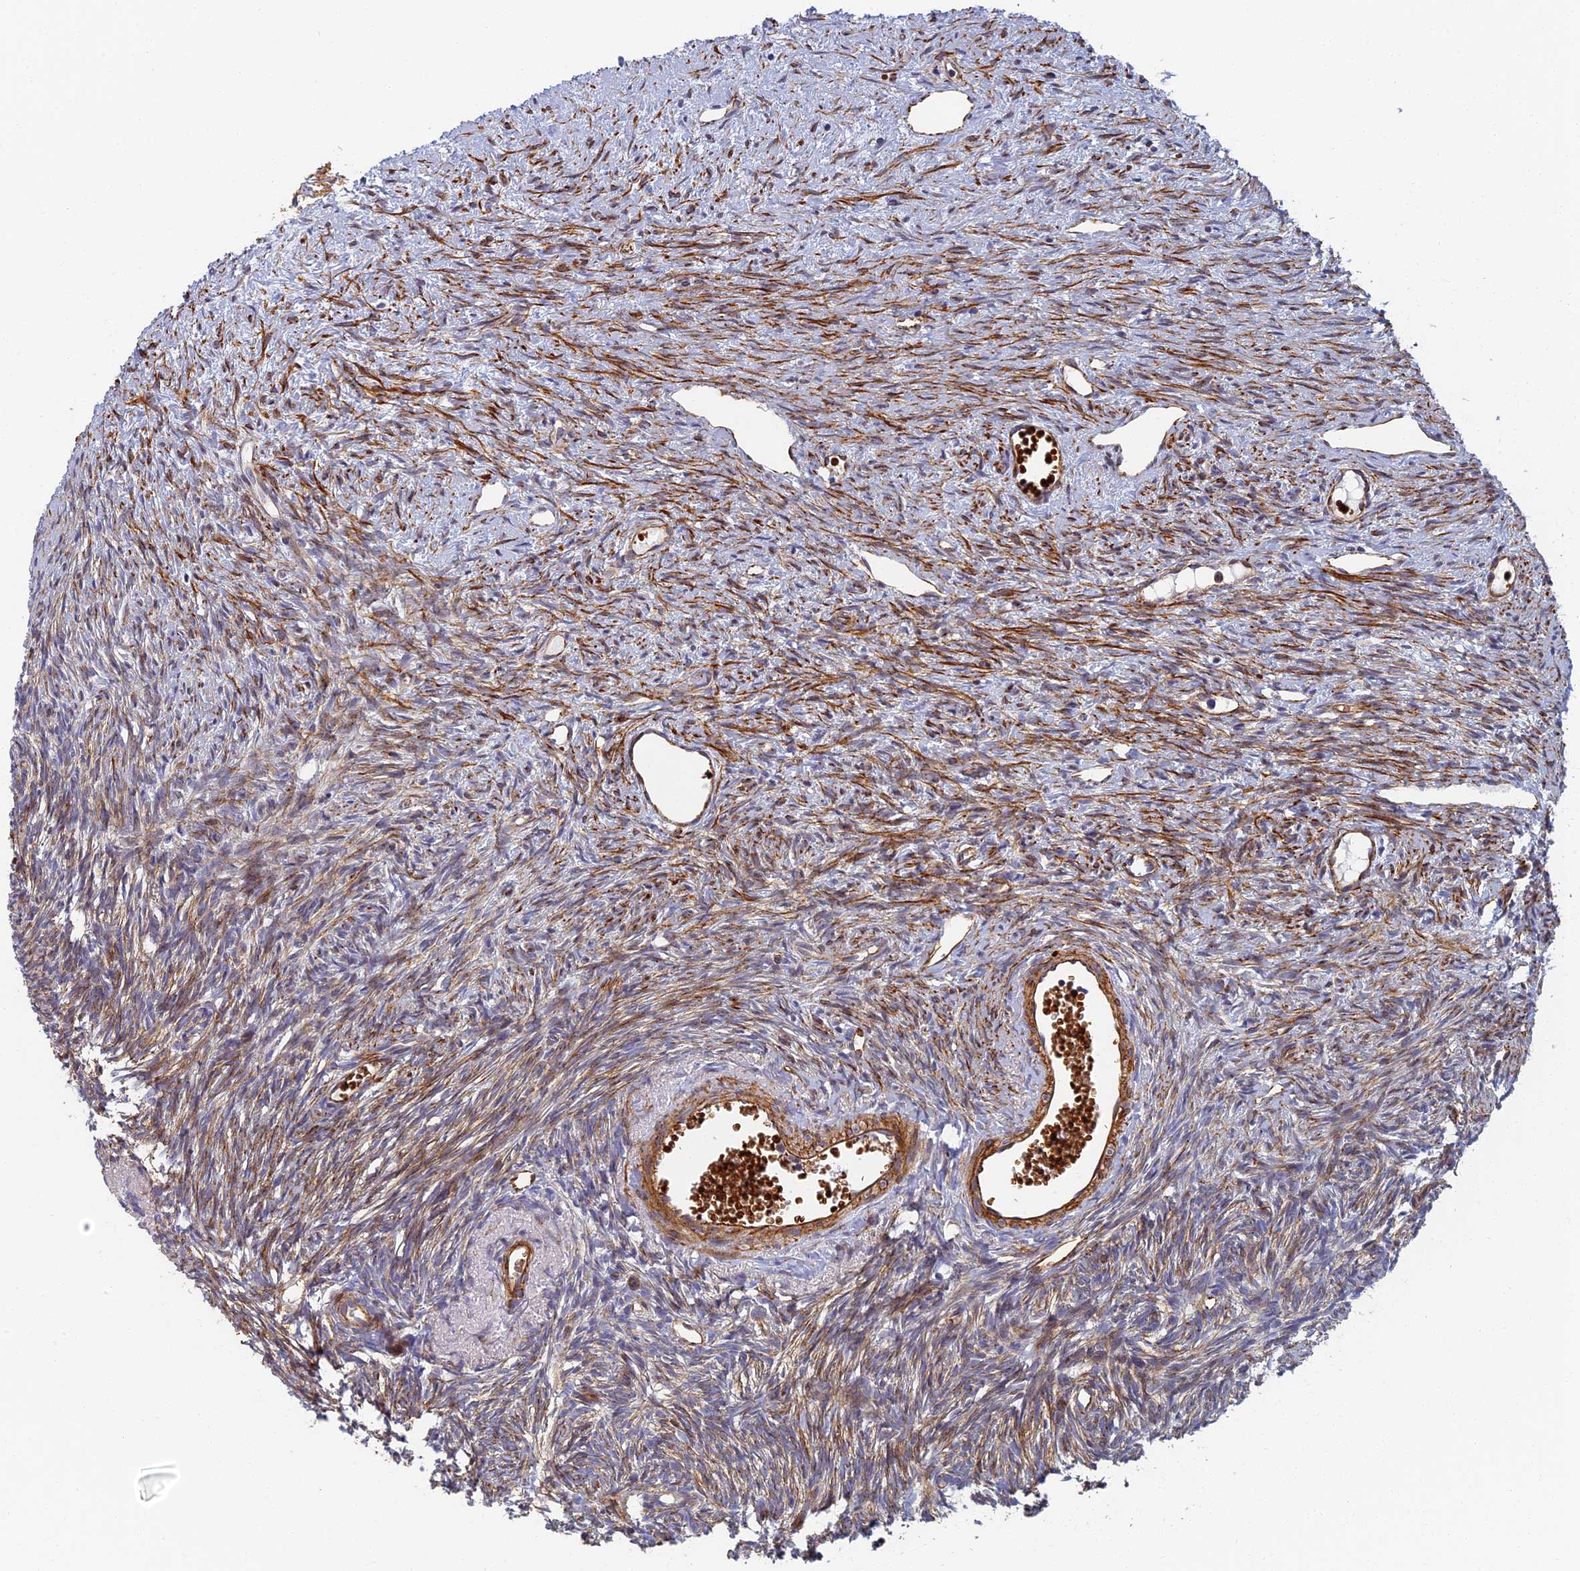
{"staining": {"intensity": "negative", "quantity": "none", "location": "none"}, "tissue": "ovary", "cell_type": "Follicle cells", "image_type": "normal", "snomed": [{"axis": "morphology", "description": "Normal tissue, NOS"}, {"axis": "topography", "description": "Ovary"}], "caption": "This photomicrograph is of unremarkable ovary stained with IHC to label a protein in brown with the nuclei are counter-stained blue. There is no expression in follicle cells.", "gene": "ABCB10", "patient": {"sex": "female", "age": 51}}